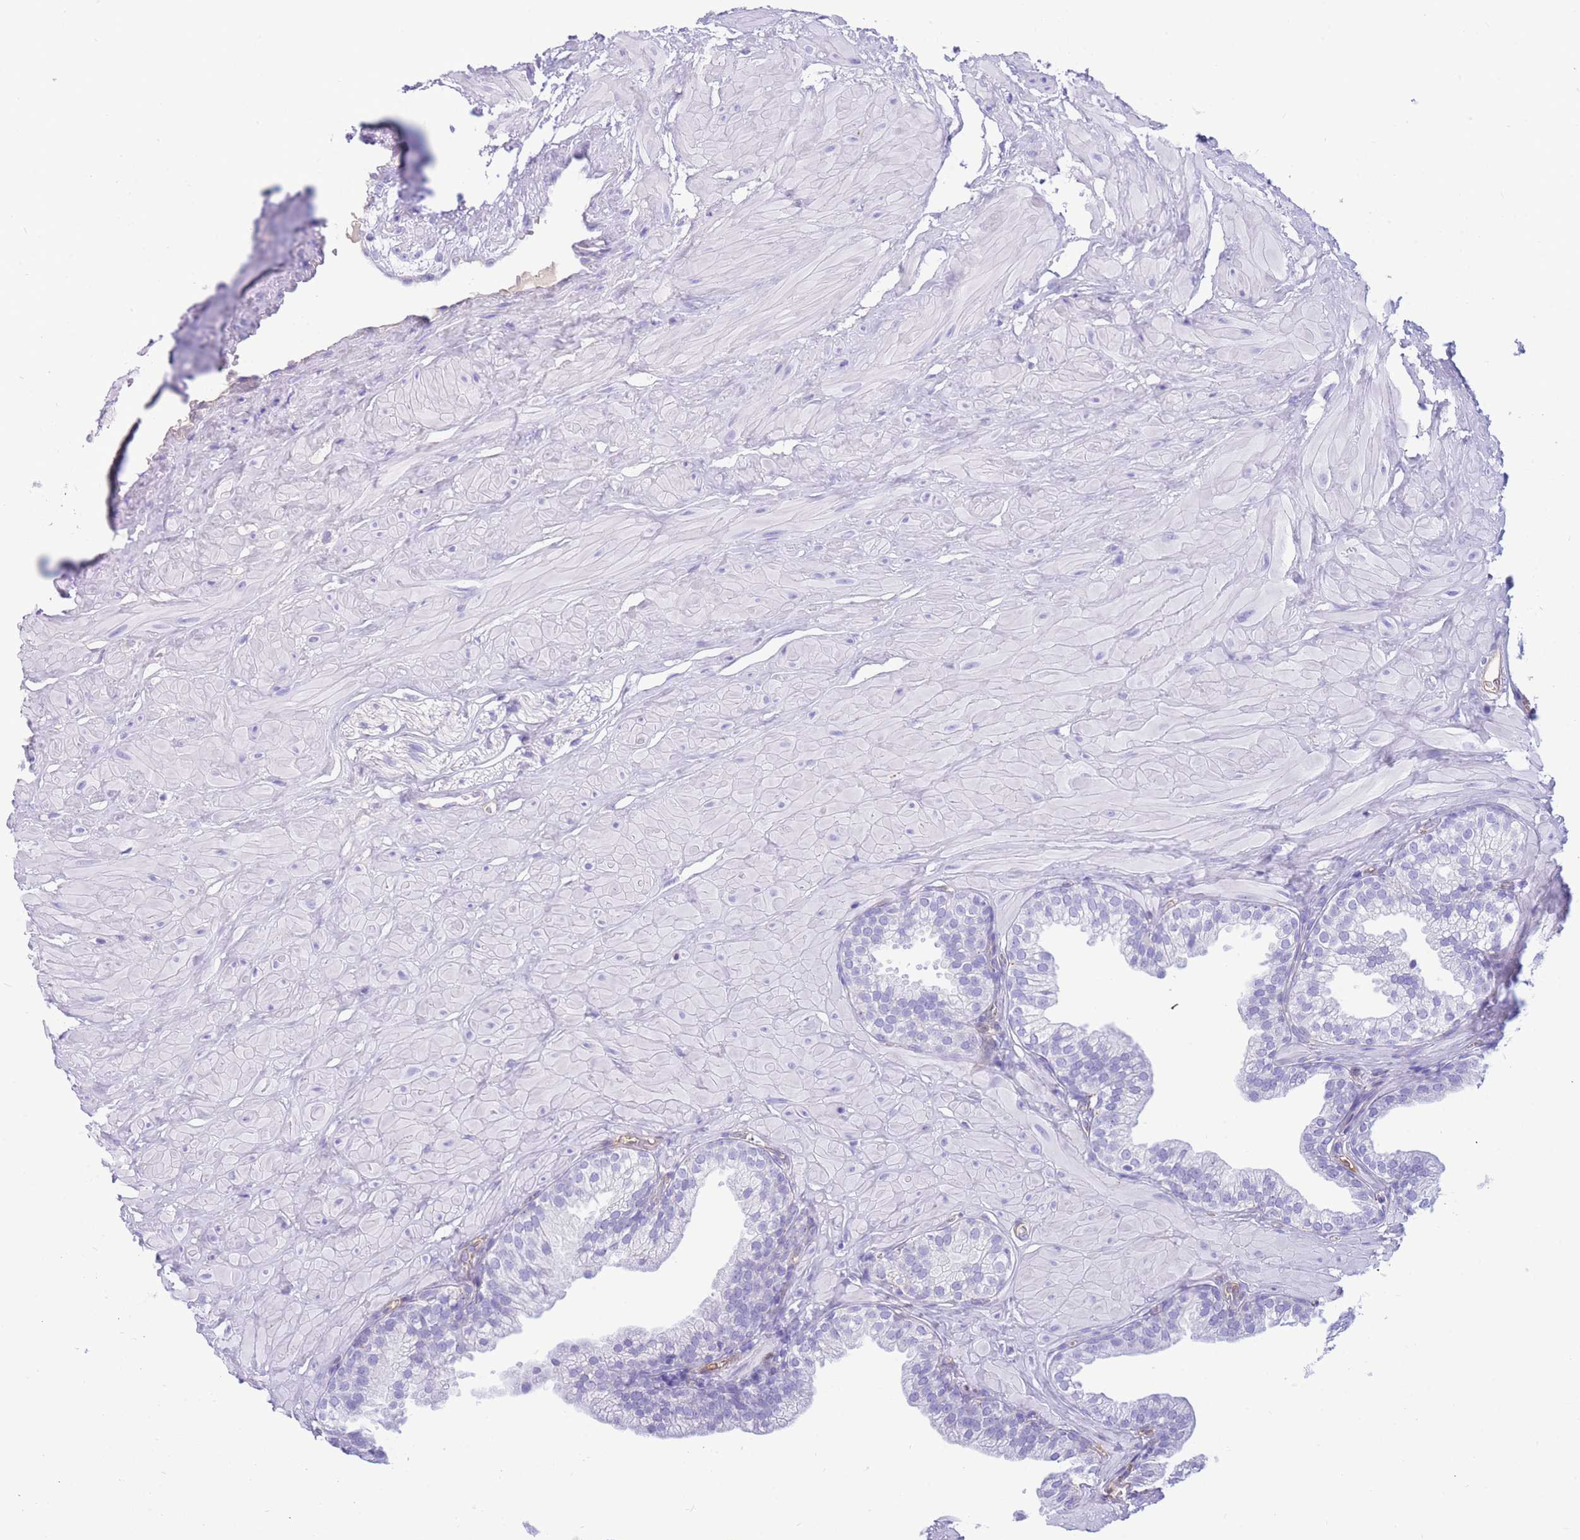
{"staining": {"intensity": "negative", "quantity": "none", "location": "none"}, "tissue": "prostate", "cell_type": "Glandular cells", "image_type": "normal", "snomed": [{"axis": "morphology", "description": "Normal tissue, NOS"}, {"axis": "topography", "description": "Prostate"}, {"axis": "topography", "description": "Peripheral nerve tissue"}], "caption": "Immunohistochemical staining of benign prostate demonstrates no significant positivity in glandular cells.", "gene": "SULT1A1", "patient": {"sex": "male", "age": 55}}